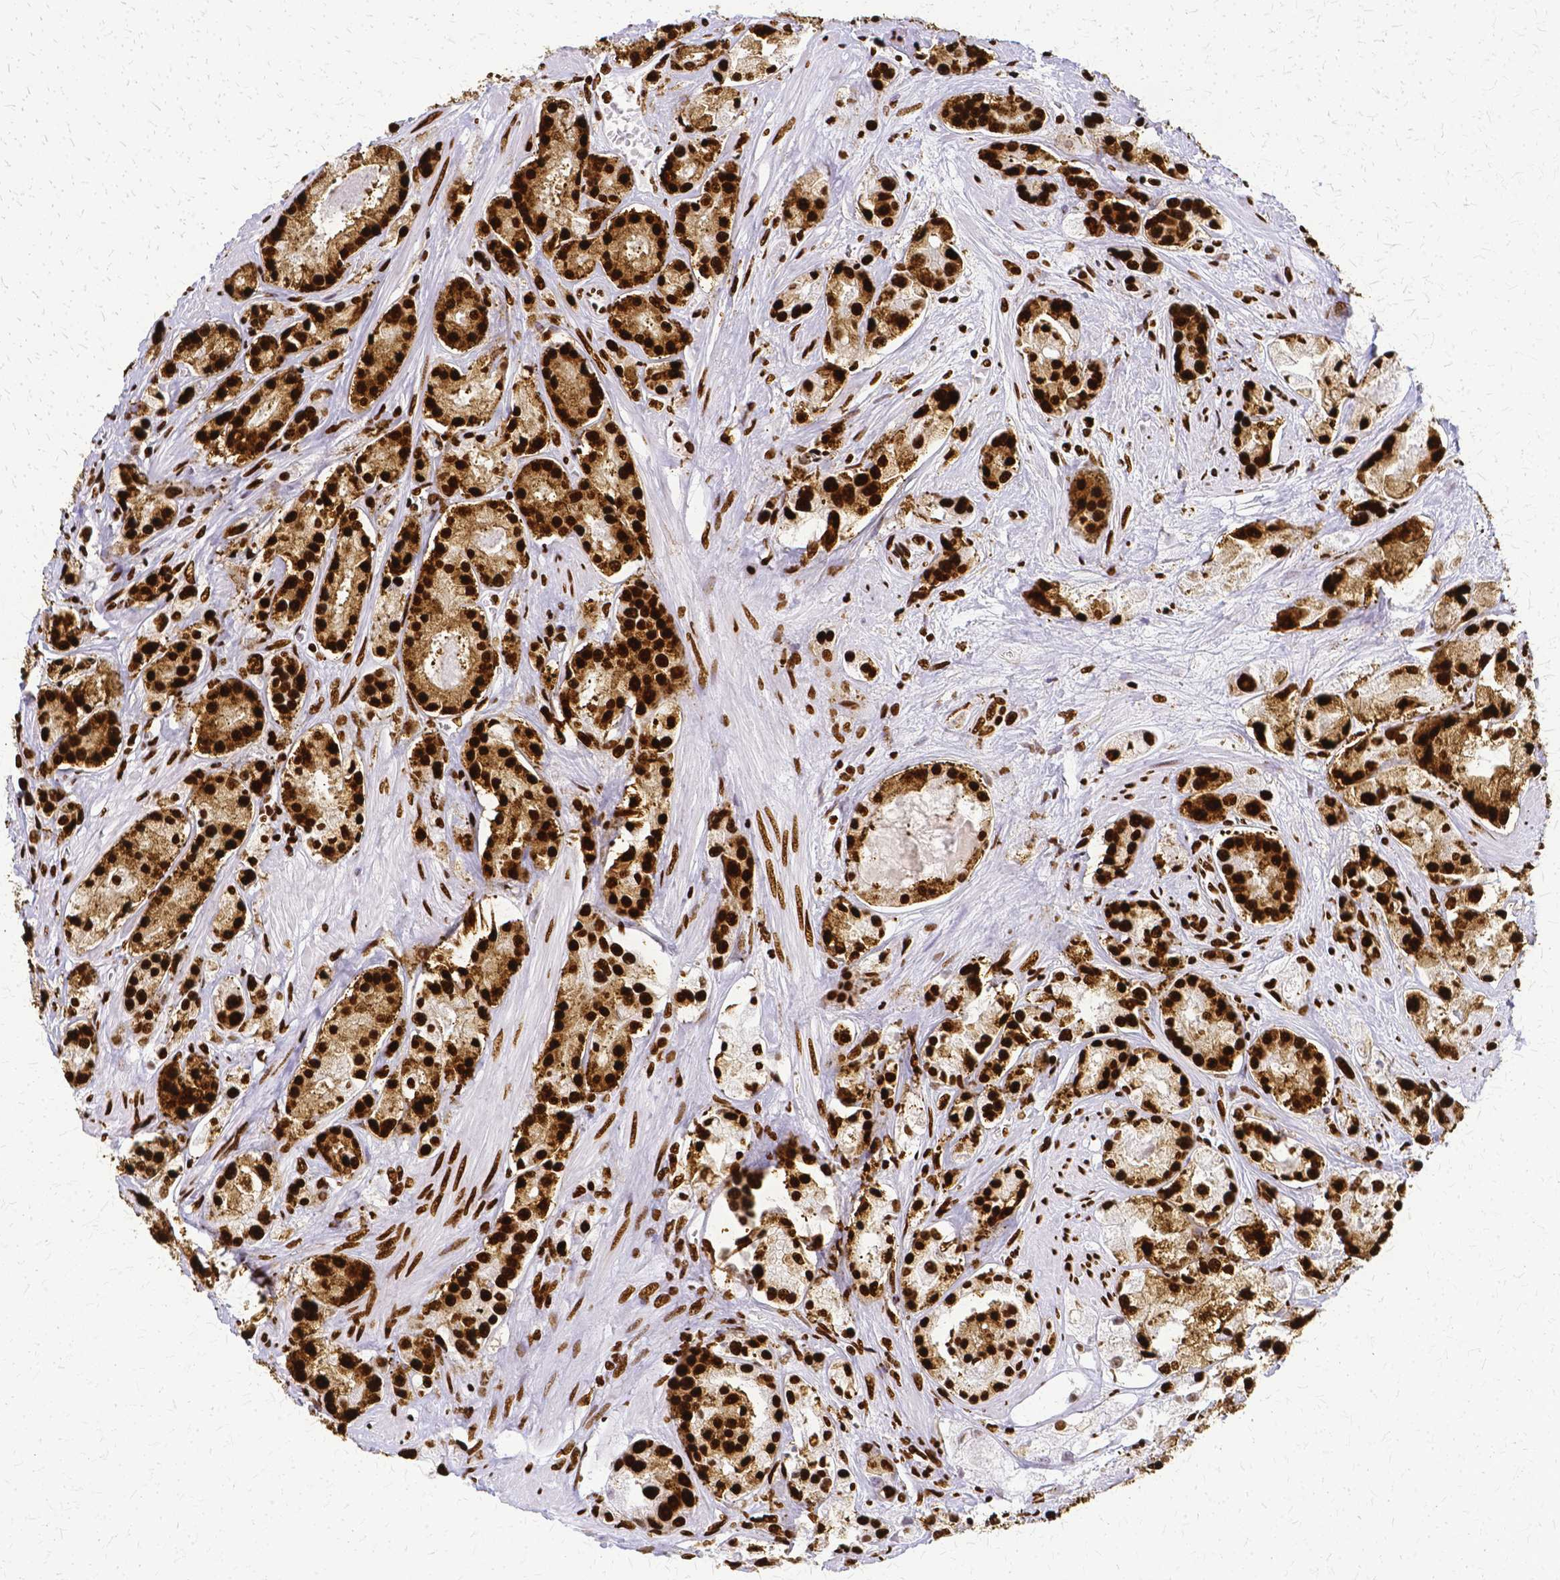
{"staining": {"intensity": "strong", "quantity": ">75%", "location": "cytoplasmic/membranous,nuclear"}, "tissue": "prostate cancer", "cell_type": "Tumor cells", "image_type": "cancer", "snomed": [{"axis": "morphology", "description": "Adenocarcinoma, High grade"}, {"axis": "topography", "description": "Prostate"}], "caption": "Brown immunohistochemical staining in human high-grade adenocarcinoma (prostate) exhibits strong cytoplasmic/membranous and nuclear positivity in approximately >75% of tumor cells. (Brightfield microscopy of DAB IHC at high magnification).", "gene": "SFPQ", "patient": {"sex": "male", "age": 67}}